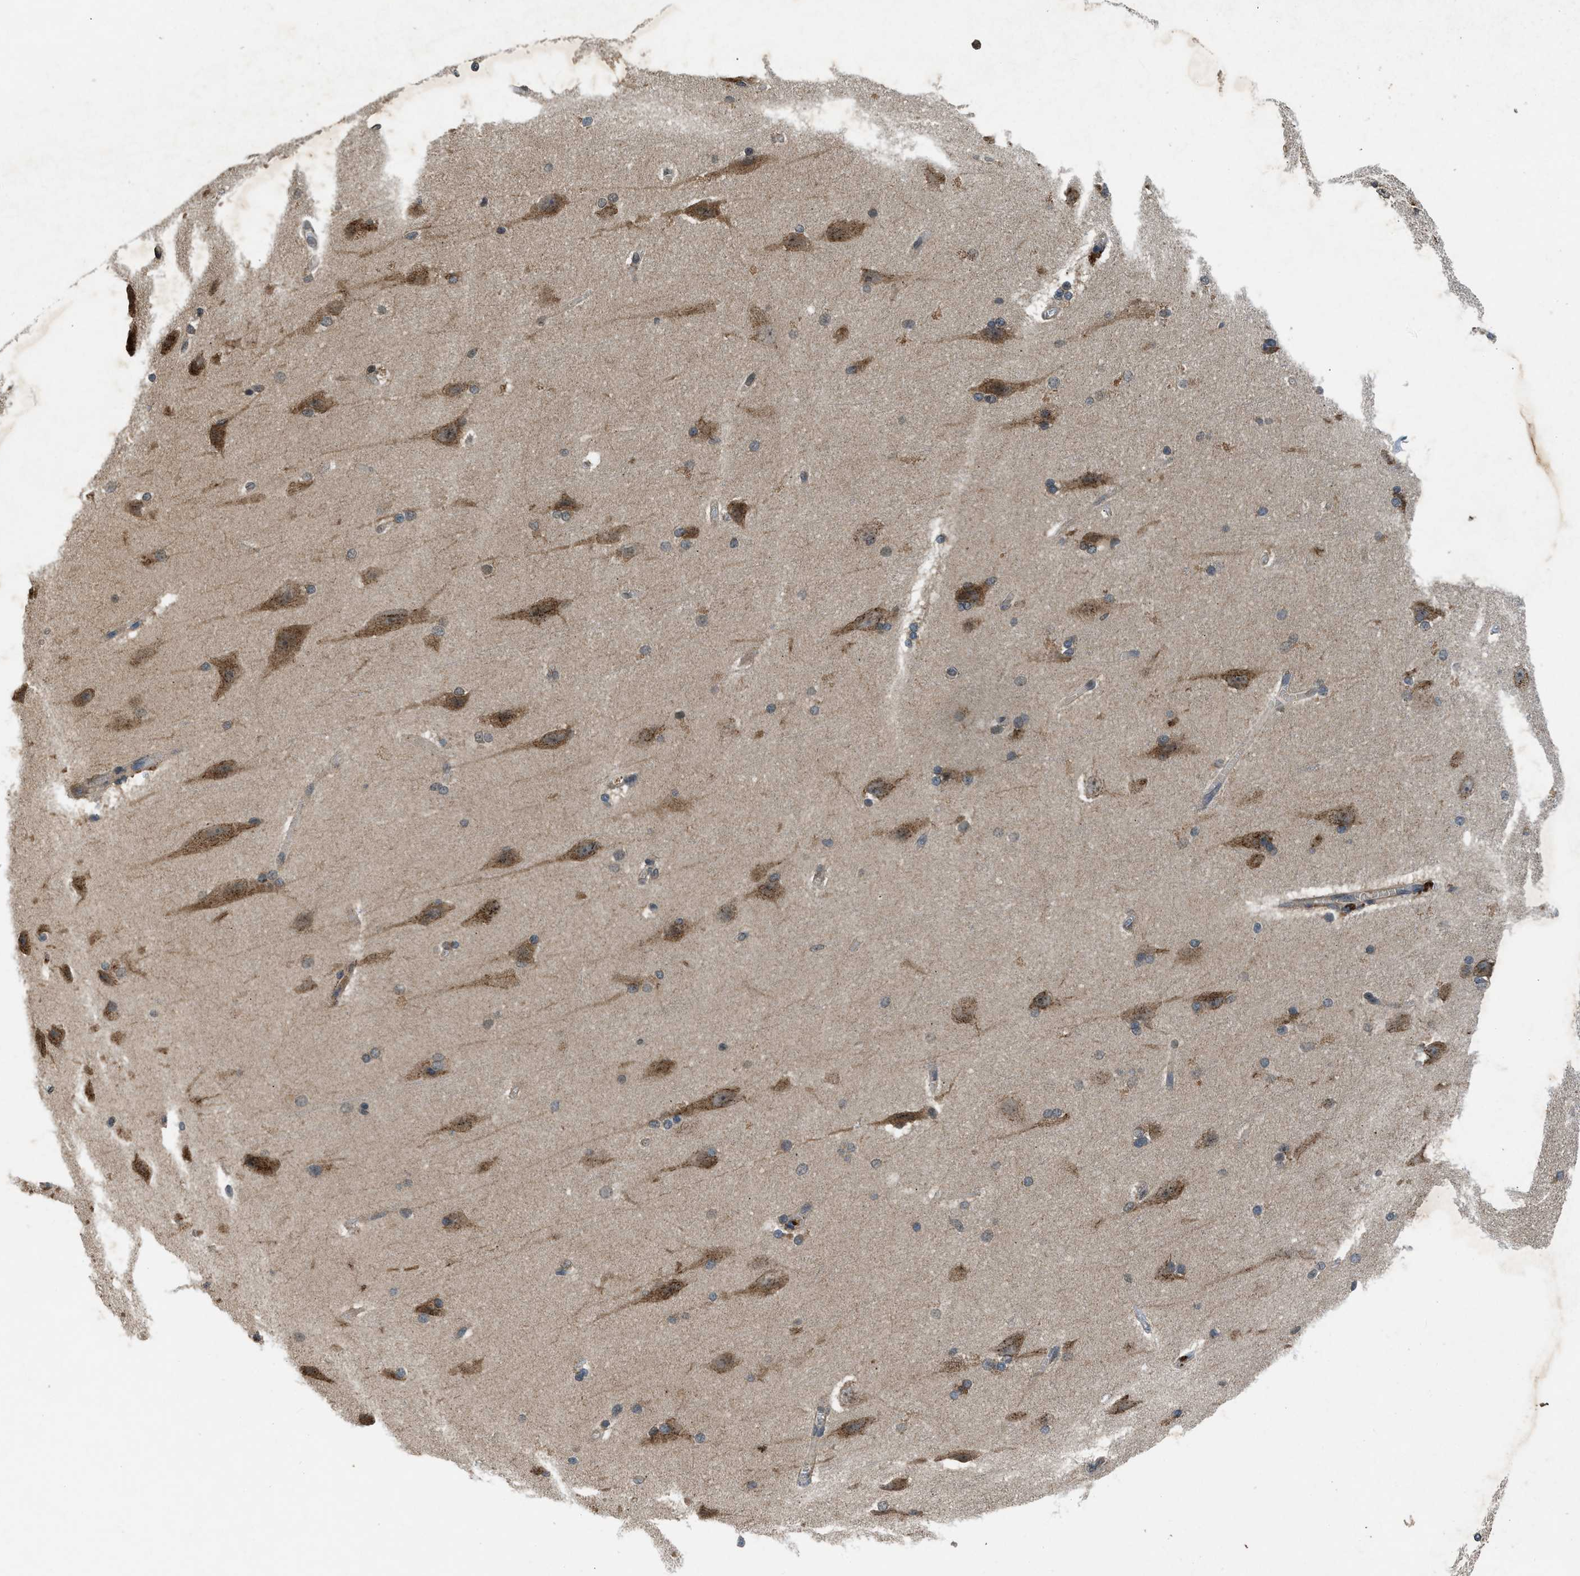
{"staining": {"intensity": "weak", "quantity": ">75%", "location": "cytoplasmic/membranous"}, "tissue": "cerebral cortex", "cell_type": "Endothelial cells", "image_type": "normal", "snomed": [{"axis": "morphology", "description": "Normal tissue, NOS"}, {"axis": "topography", "description": "Cerebral cortex"}, {"axis": "topography", "description": "Hippocampus"}], "caption": "Endothelial cells exhibit low levels of weak cytoplasmic/membranous expression in about >75% of cells in unremarkable human cerebral cortex. (Brightfield microscopy of DAB IHC at high magnification).", "gene": "RPS6KB1", "patient": {"sex": "female", "age": 19}}